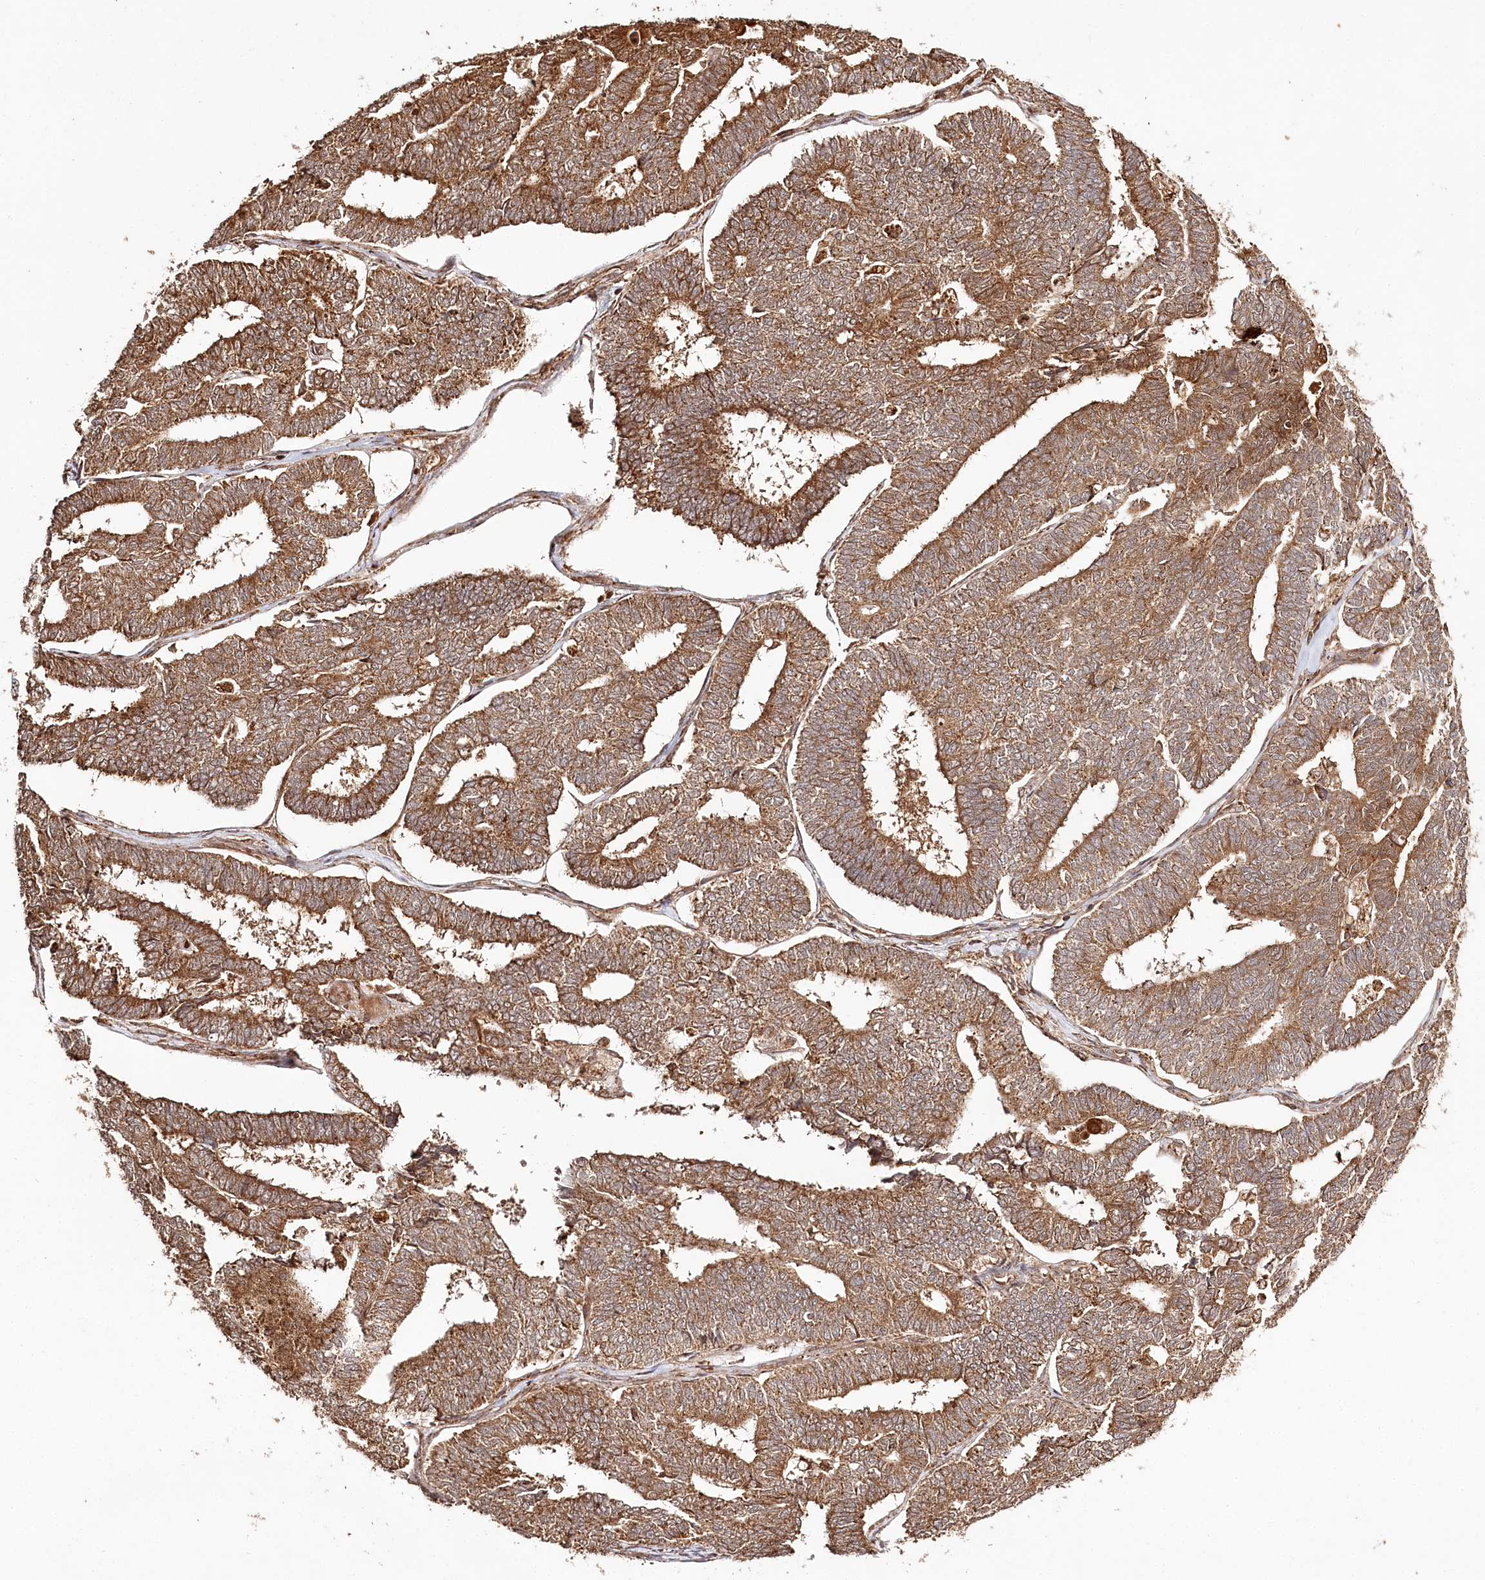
{"staining": {"intensity": "moderate", "quantity": ">75%", "location": "cytoplasmic/membranous"}, "tissue": "endometrial cancer", "cell_type": "Tumor cells", "image_type": "cancer", "snomed": [{"axis": "morphology", "description": "Adenocarcinoma, NOS"}, {"axis": "topography", "description": "Endometrium"}], "caption": "Adenocarcinoma (endometrial) stained for a protein (brown) reveals moderate cytoplasmic/membranous positive expression in approximately >75% of tumor cells.", "gene": "ULK2", "patient": {"sex": "female", "age": 70}}